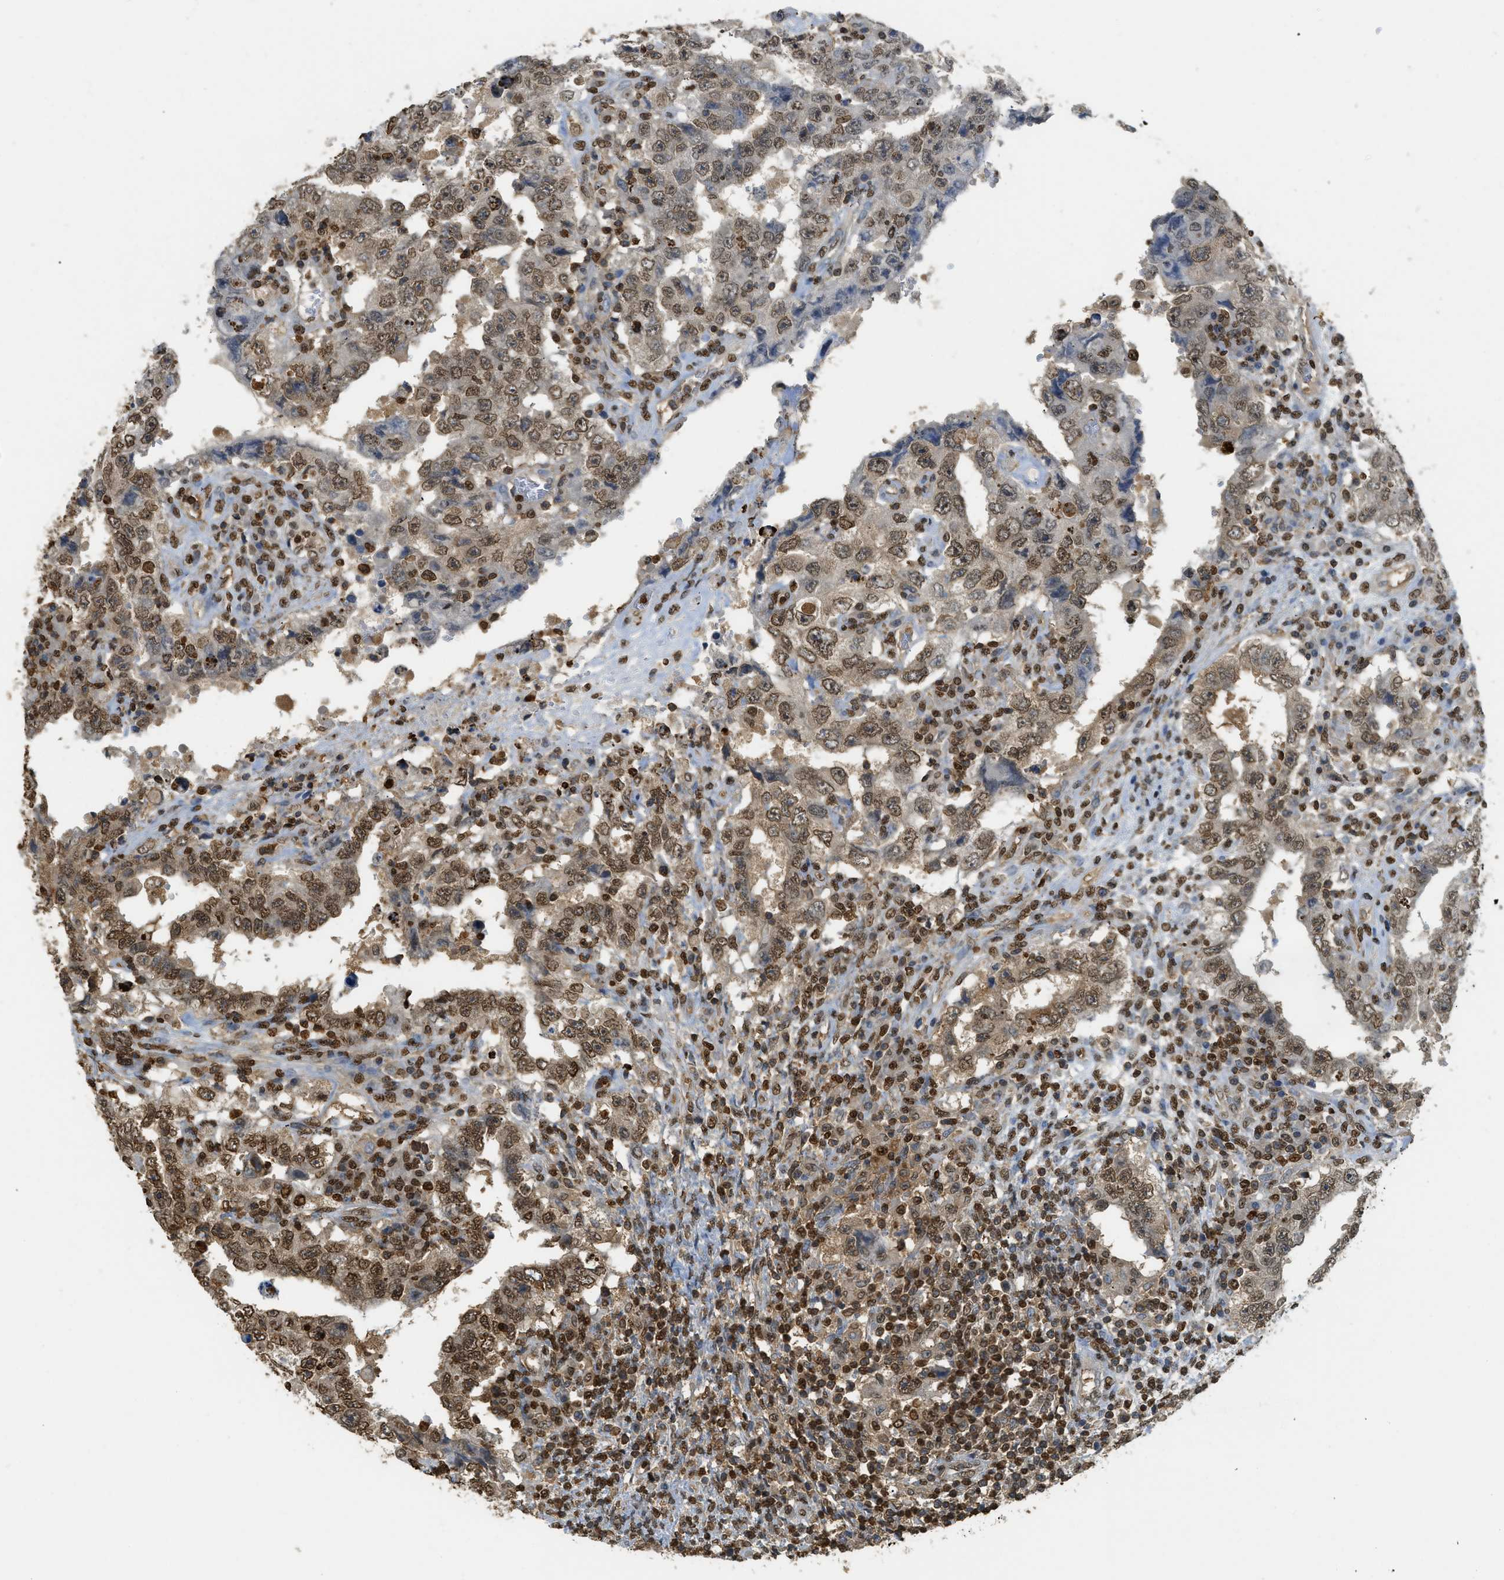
{"staining": {"intensity": "moderate", "quantity": ">75%", "location": "nuclear"}, "tissue": "testis cancer", "cell_type": "Tumor cells", "image_type": "cancer", "snomed": [{"axis": "morphology", "description": "Carcinoma, Embryonal, NOS"}, {"axis": "topography", "description": "Testis"}], "caption": "Protein expression analysis of embryonal carcinoma (testis) reveals moderate nuclear positivity in about >75% of tumor cells.", "gene": "NR5A2", "patient": {"sex": "male", "age": 26}}